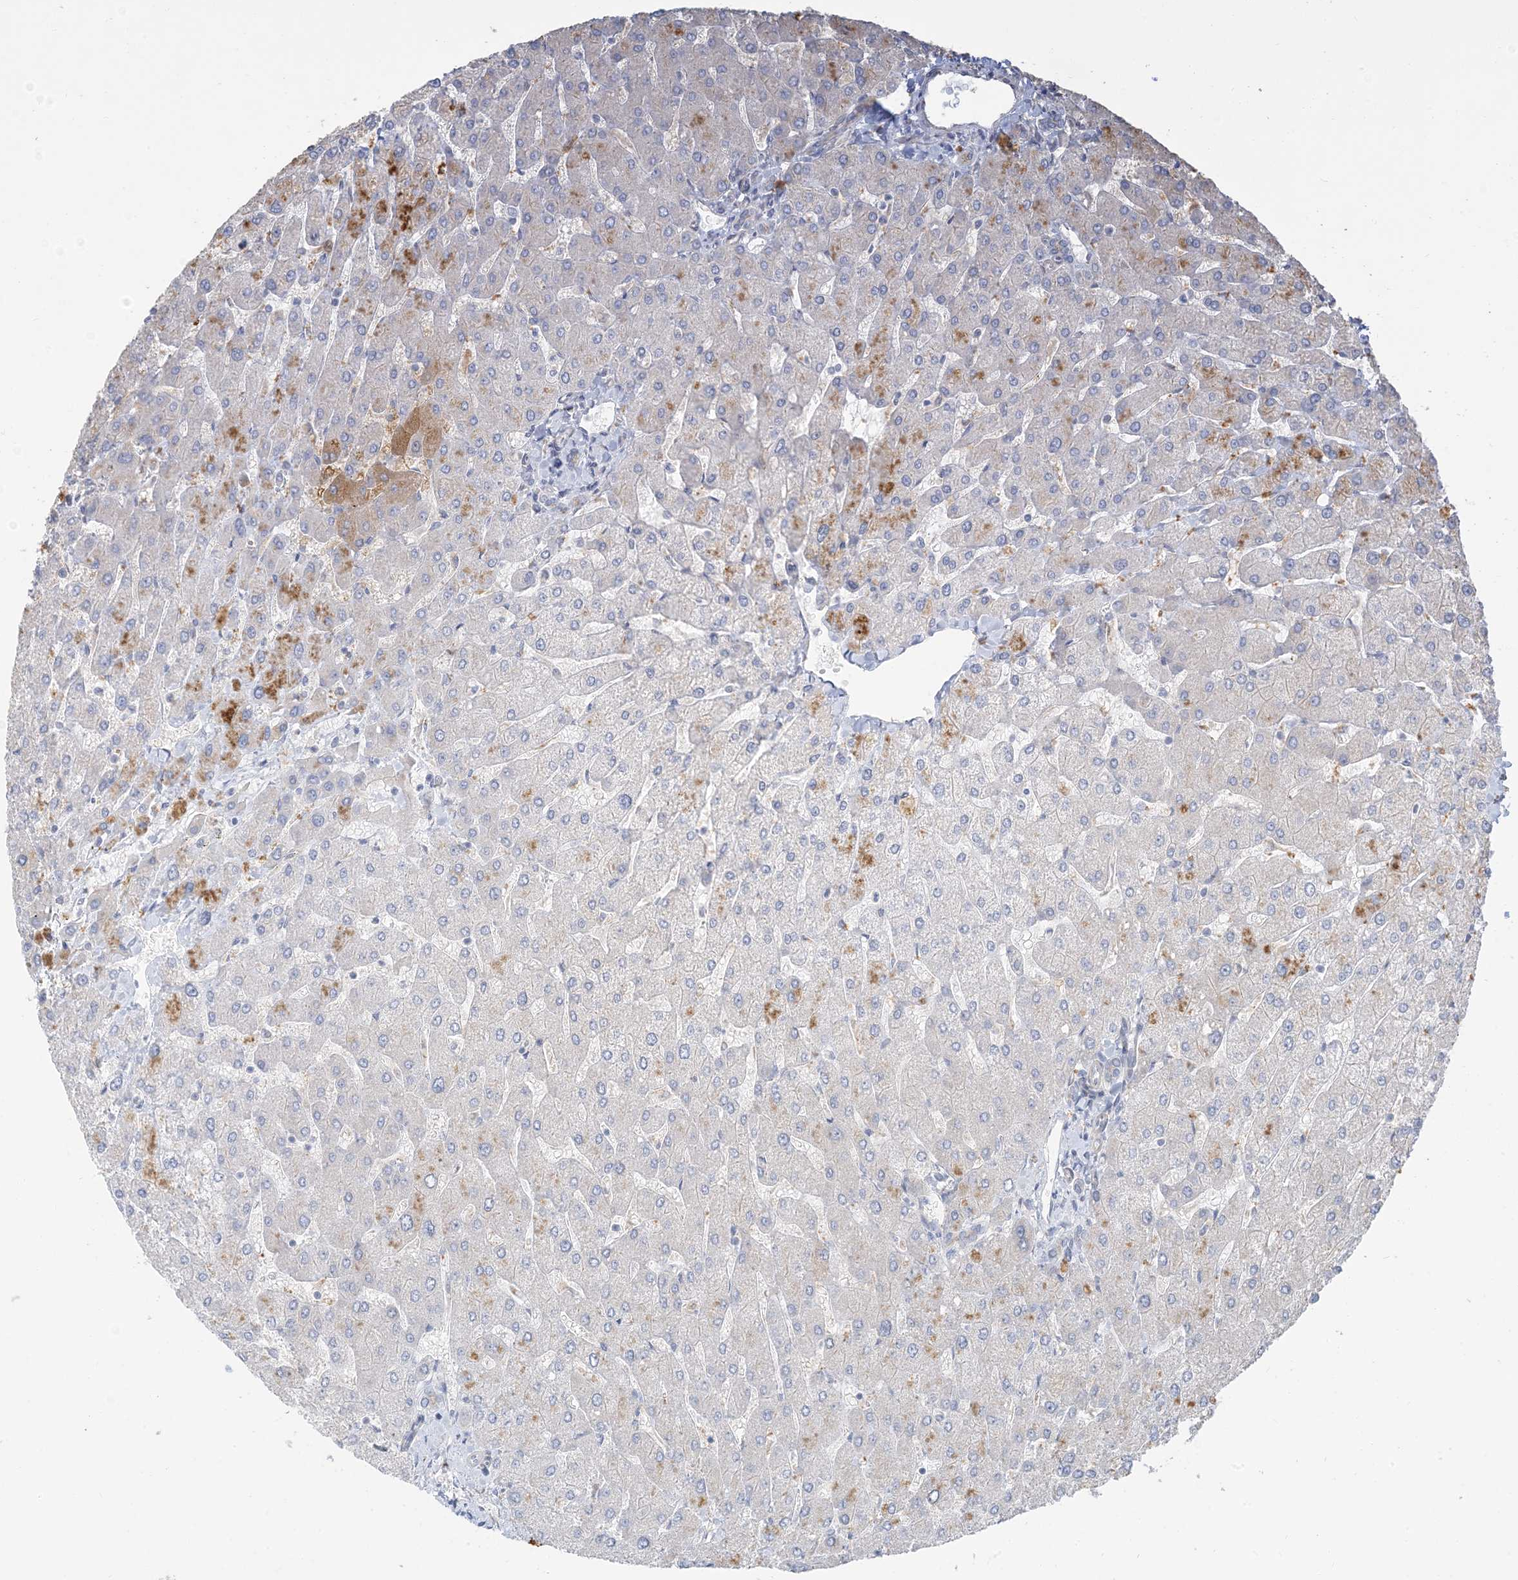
{"staining": {"intensity": "negative", "quantity": "none", "location": "none"}, "tissue": "liver", "cell_type": "Cholangiocytes", "image_type": "normal", "snomed": [{"axis": "morphology", "description": "Normal tissue, NOS"}, {"axis": "topography", "description": "Liver"}], "caption": "This is an immunohistochemistry (IHC) histopathology image of benign human liver. There is no expression in cholangiocytes.", "gene": "RNF175", "patient": {"sex": "male", "age": 55}}